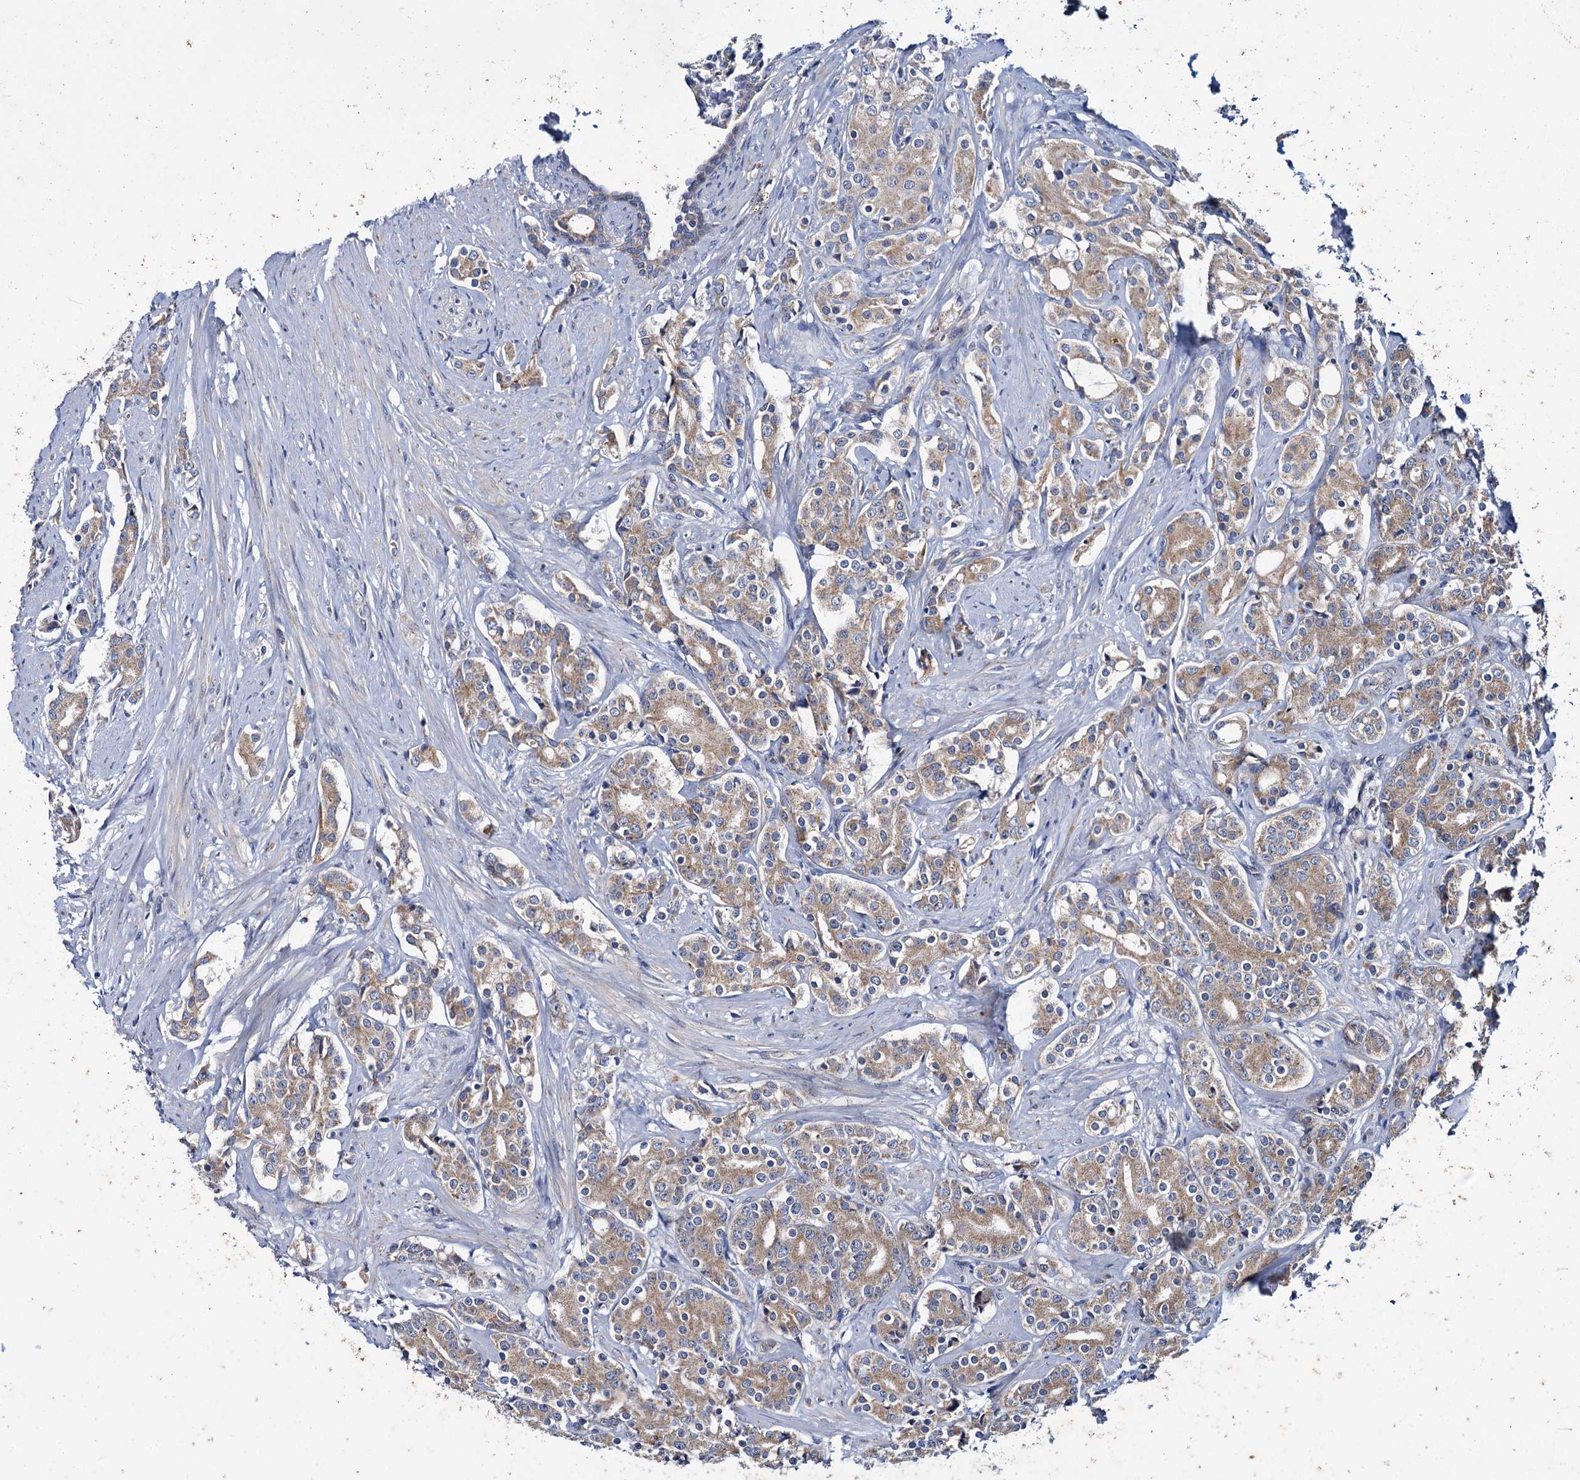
{"staining": {"intensity": "moderate", "quantity": ">75%", "location": "cytoplasmic/membranous"}, "tissue": "prostate cancer", "cell_type": "Tumor cells", "image_type": "cancer", "snomed": [{"axis": "morphology", "description": "Adenocarcinoma, High grade"}, {"axis": "topography", "description": "Prostate"}], "caption": "An IHC photomicrograph of tumor tissue is shown. Protein staining in brown highlights moderate cytoplasmic/membranous positivity in prostate high-grade adenocarcinoma within tumor cells.", "gene": "CEP295", "patient": {"sex": "male", "age": 62}}